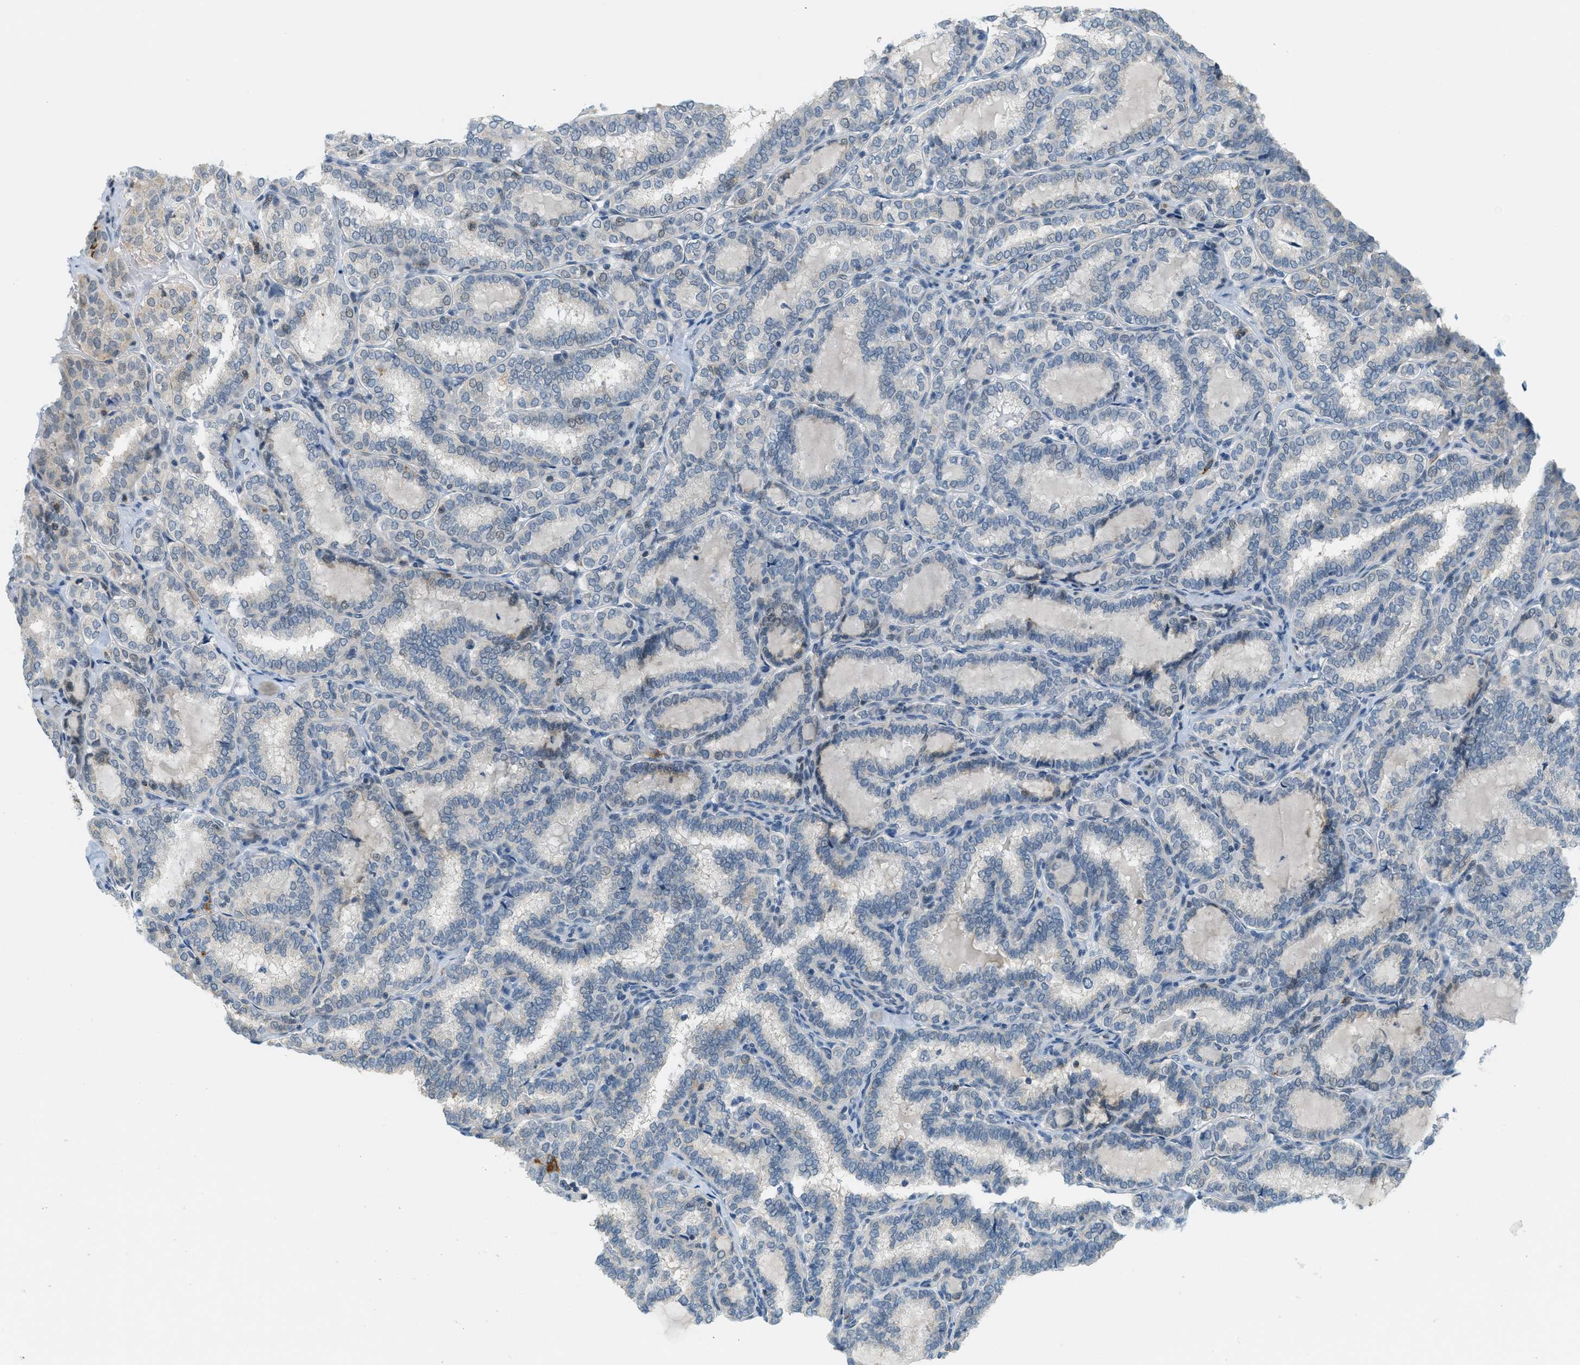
{"staining": {"intensity": "weak", "quantity": "<25%", "location": "cytoplasmic/membranous"}, "tissue": "thyroid cancer", "cell_type": "Tumor cells", "image_type": "cancer", "snomed": [{"axis": "morphology", "description": "Normal tissue, NOS"}, {"axis": "morphology", "description": "Papillary adenocarcinoma, NOS"}, {"axis": "topography", "description": "Thyroid gland"}], "caption": "Immunohistochemistry photomicrograph of papillary adenocarcinoma (thyroid) stained for a protein (brown), which demonstrates no expression in tumor cells.", "gene": "FYN", "patient": {"sex": "female", "age": 30}}